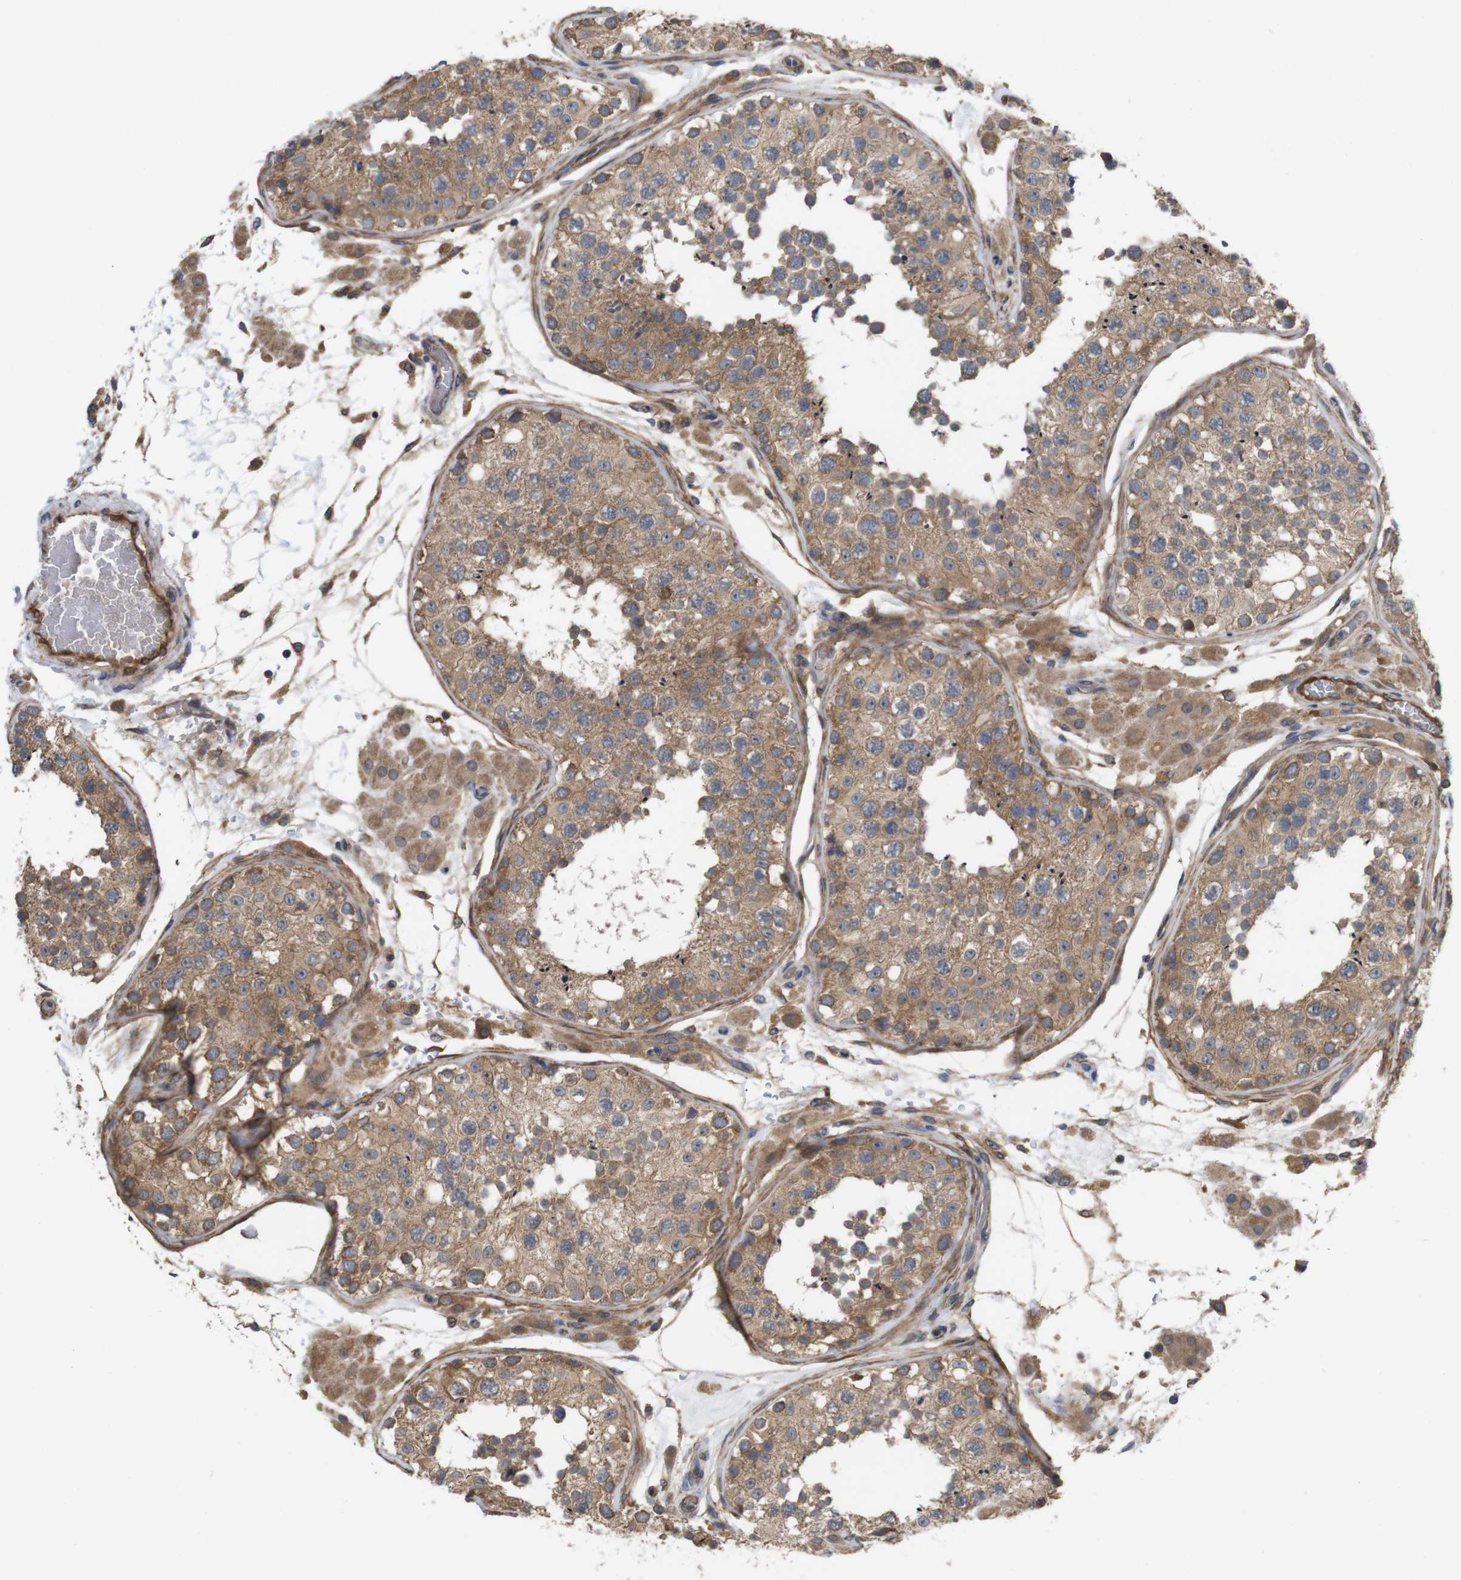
{"staining": {"intensity": "moderate", "quantity": ">75%", "location": "cytoplasmic/membranous"}, "tissue": "testis", "cell_type": "Cells in seminiferous ducts", "image_type": "normal", "snomed": [{"axis": "morphology", "description": "Normal tissue, NOS"}, {"axis": "topography", "description": "Testis"}], "caption": "The histopathology image demonstrates staining of normal testis, revealing moderate cytoplasmic/membranous protein expression (brown color) within cells in seminiferous ducts. (DAB (3,3'-diaminobenzidine) IHC, brown staining for protein, blue staining for nuclei).", "gene": "TIAM1", "patient": {"sex": "male", "age": 26}}